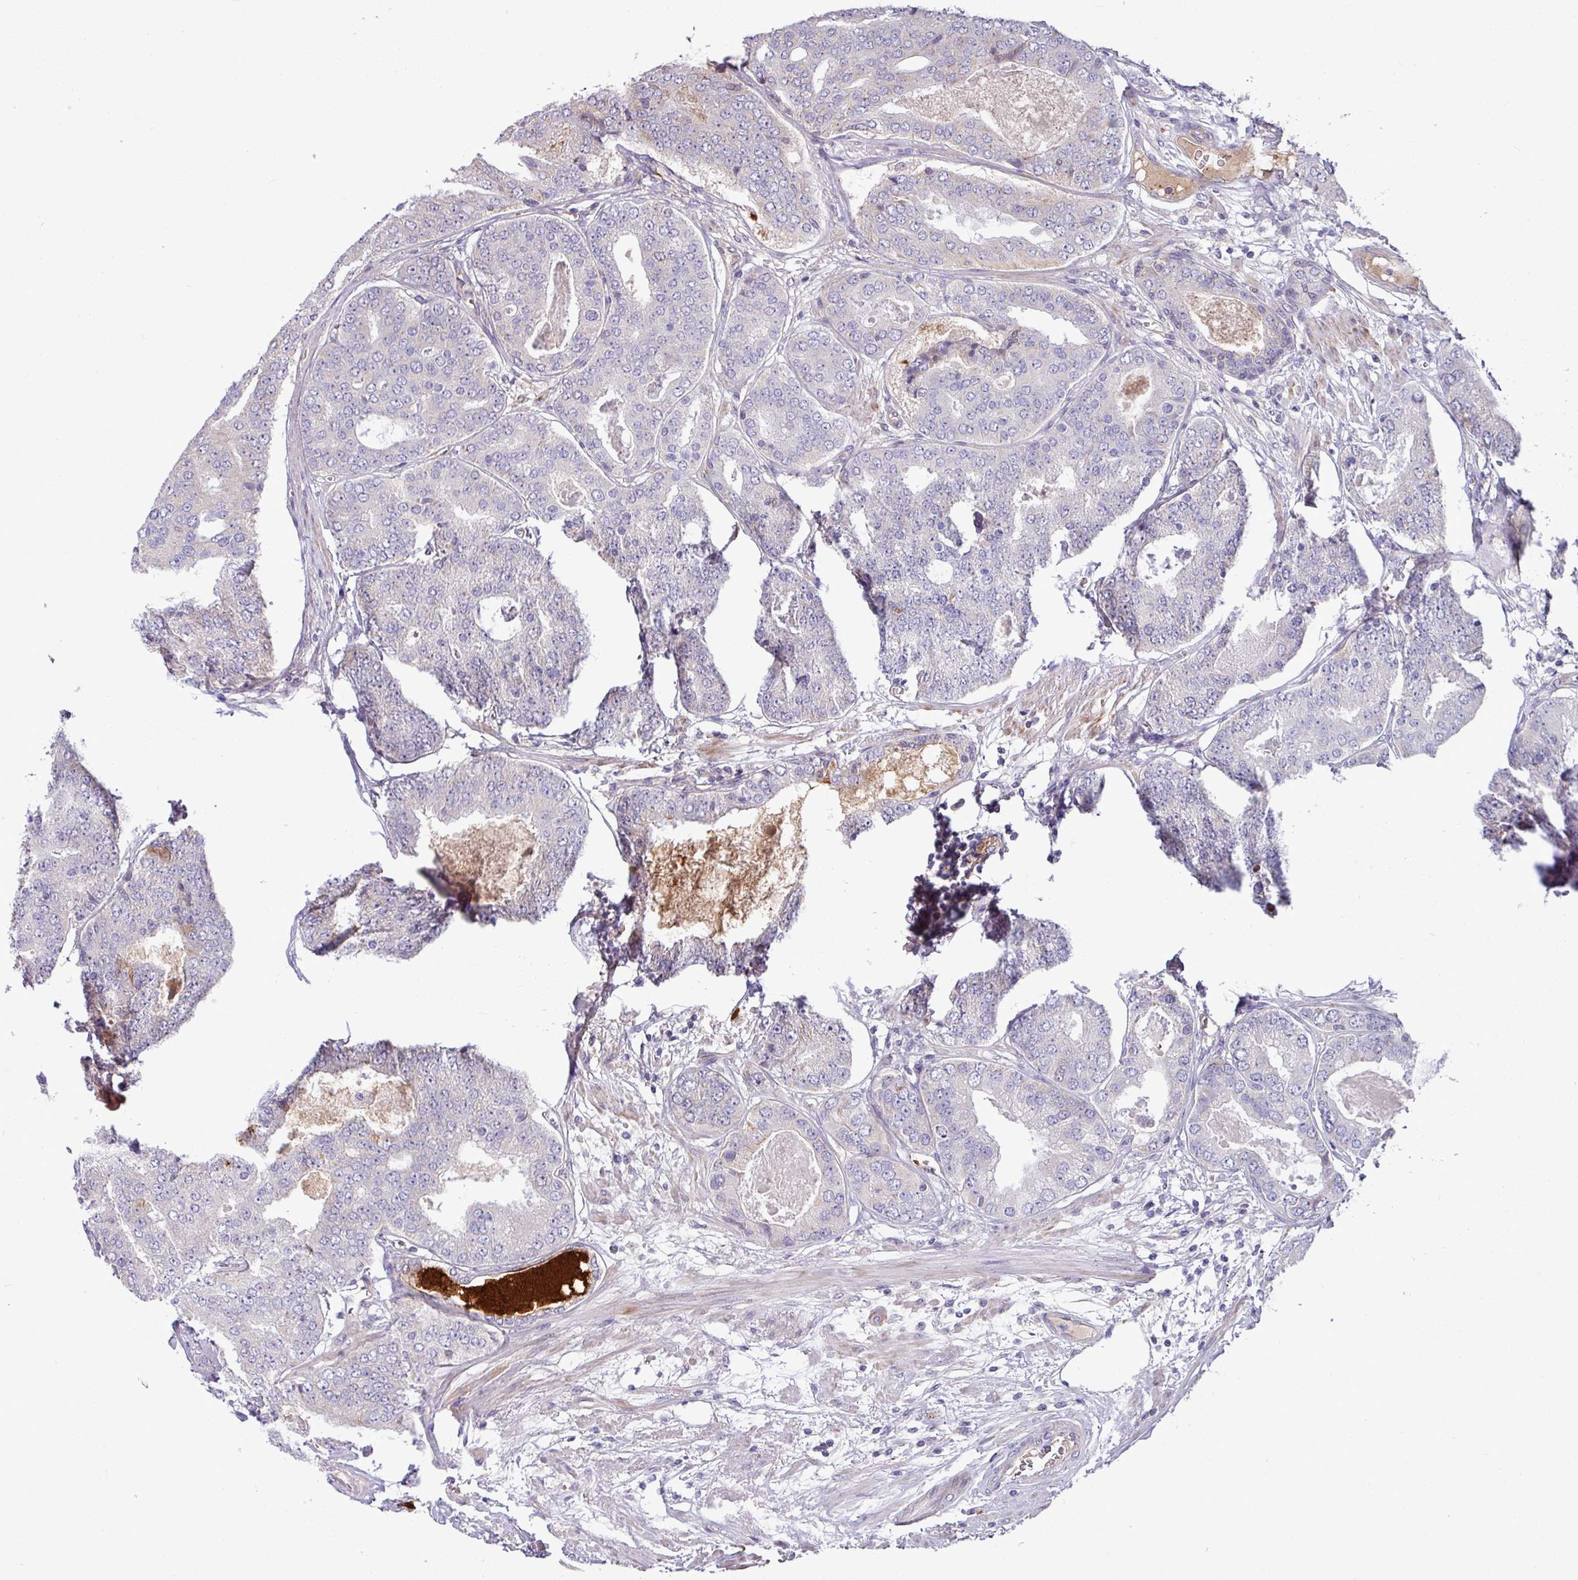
{"staining": {"intensity": "negative", "quantity": "none", "location": "none"}, "tissue": "prostate cancer", "cell_type": "Tumor cells", "image_type": "cancer", "snomed": [{"axis": "morphology", "description": "Adenocarcinoma, High grade"}, {"axis": "topography", "description": "Prostate"}], "caption": "Human prostate cancer (adenocarcinoma (high-grade)) stained for a protein using immunohistochemistry (IHC) exhibits no expression in tumor cells.", "gene": "B4GALNT4", "patient": {"sex": "male", "age": 71}}